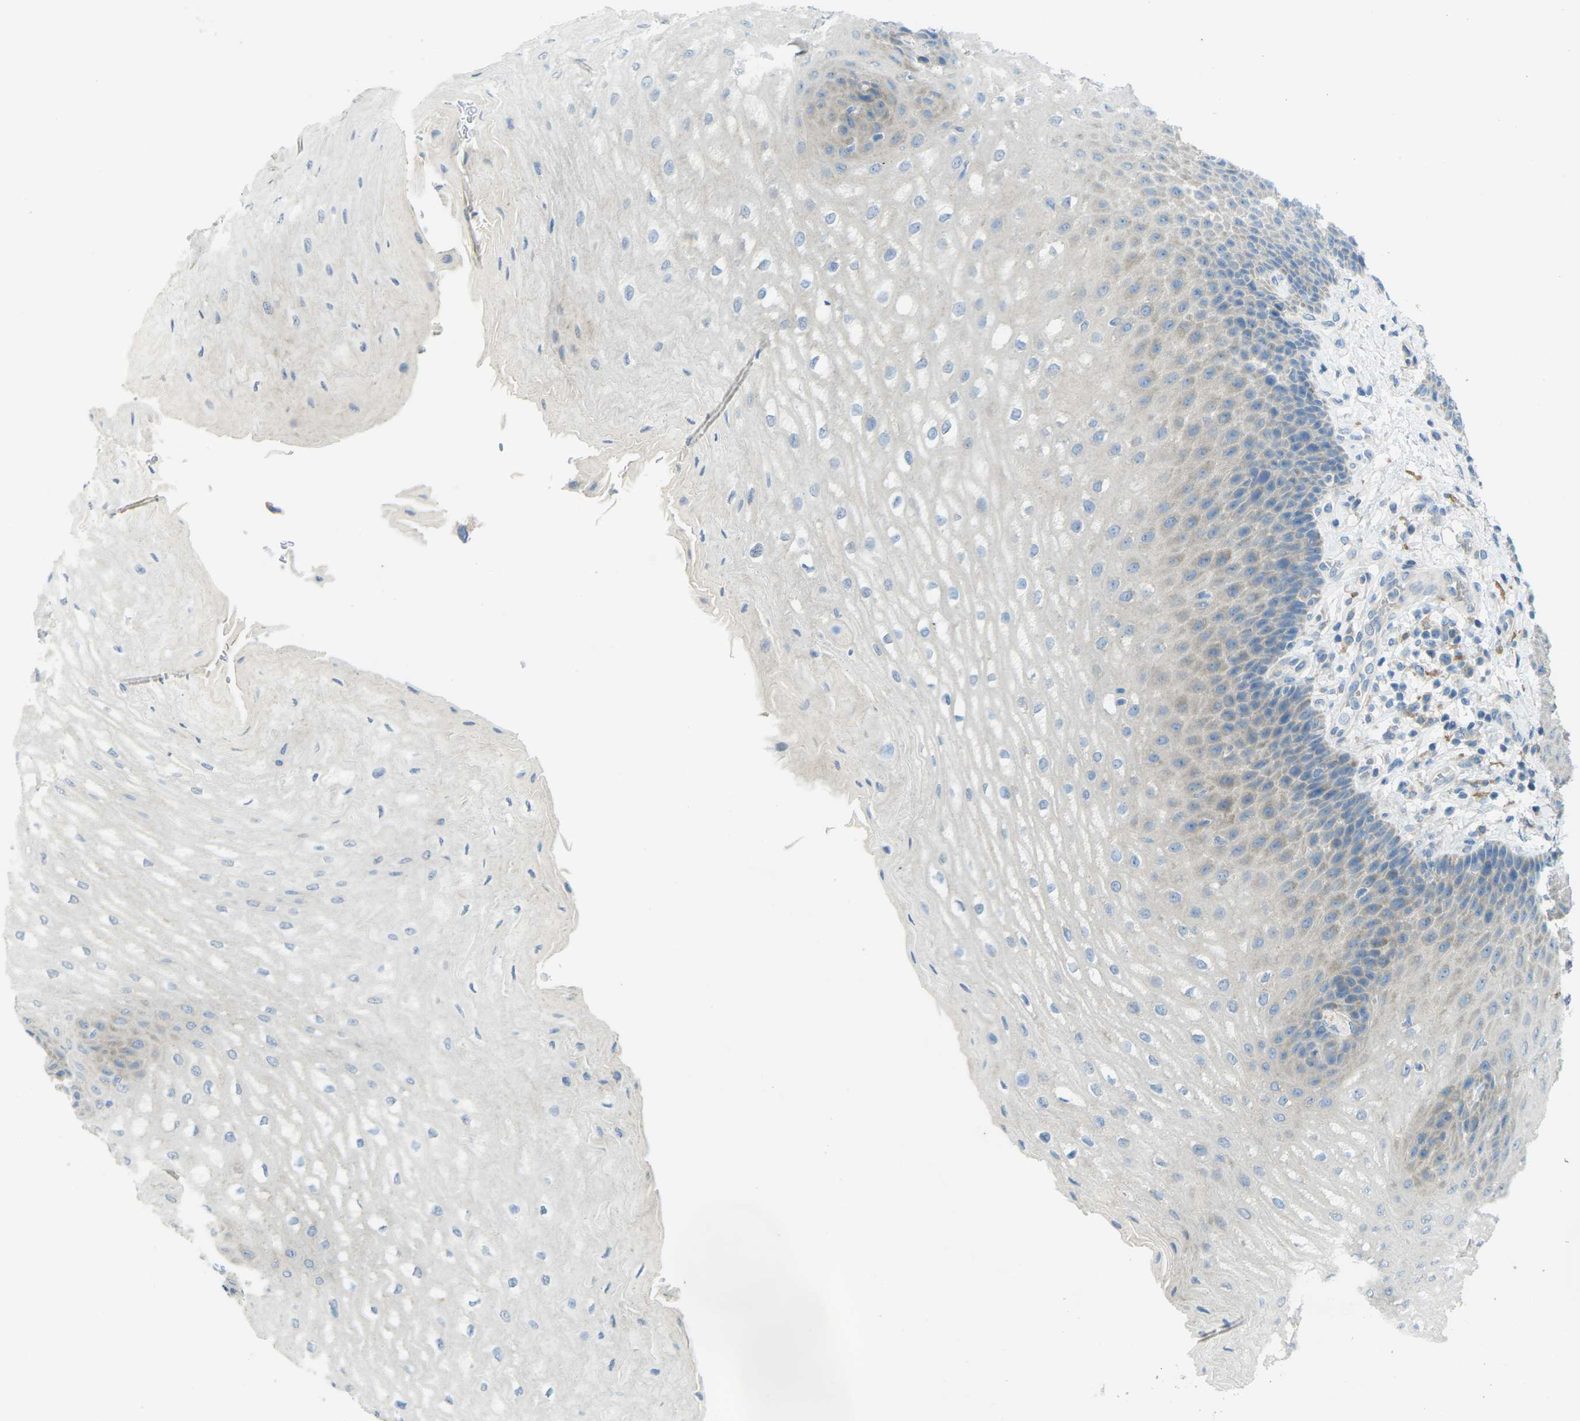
{"staining": {"intensity": "weak", "quantity": "25%-75%", "location": "cytoplasmic/membranous"}, "tissue": "esophagus", "cell_type": "Squamous epithelial cells", "image_type": "normal", "snomed": [{"axis": "morphology", "description": "Normal tissue, NOS"}, {"axis": "topography", "description": "Esophagus"}], "caption": "An immunohistochemistry (IHC) photomicrograph of normal tissue is shown. Protein staining in brown shows weak cytoplasmic/membranous positivity in esophagus within squamous epithelial cells.", "gene": "MYLK4", "patient": {"sex": "male", "age": 54}}